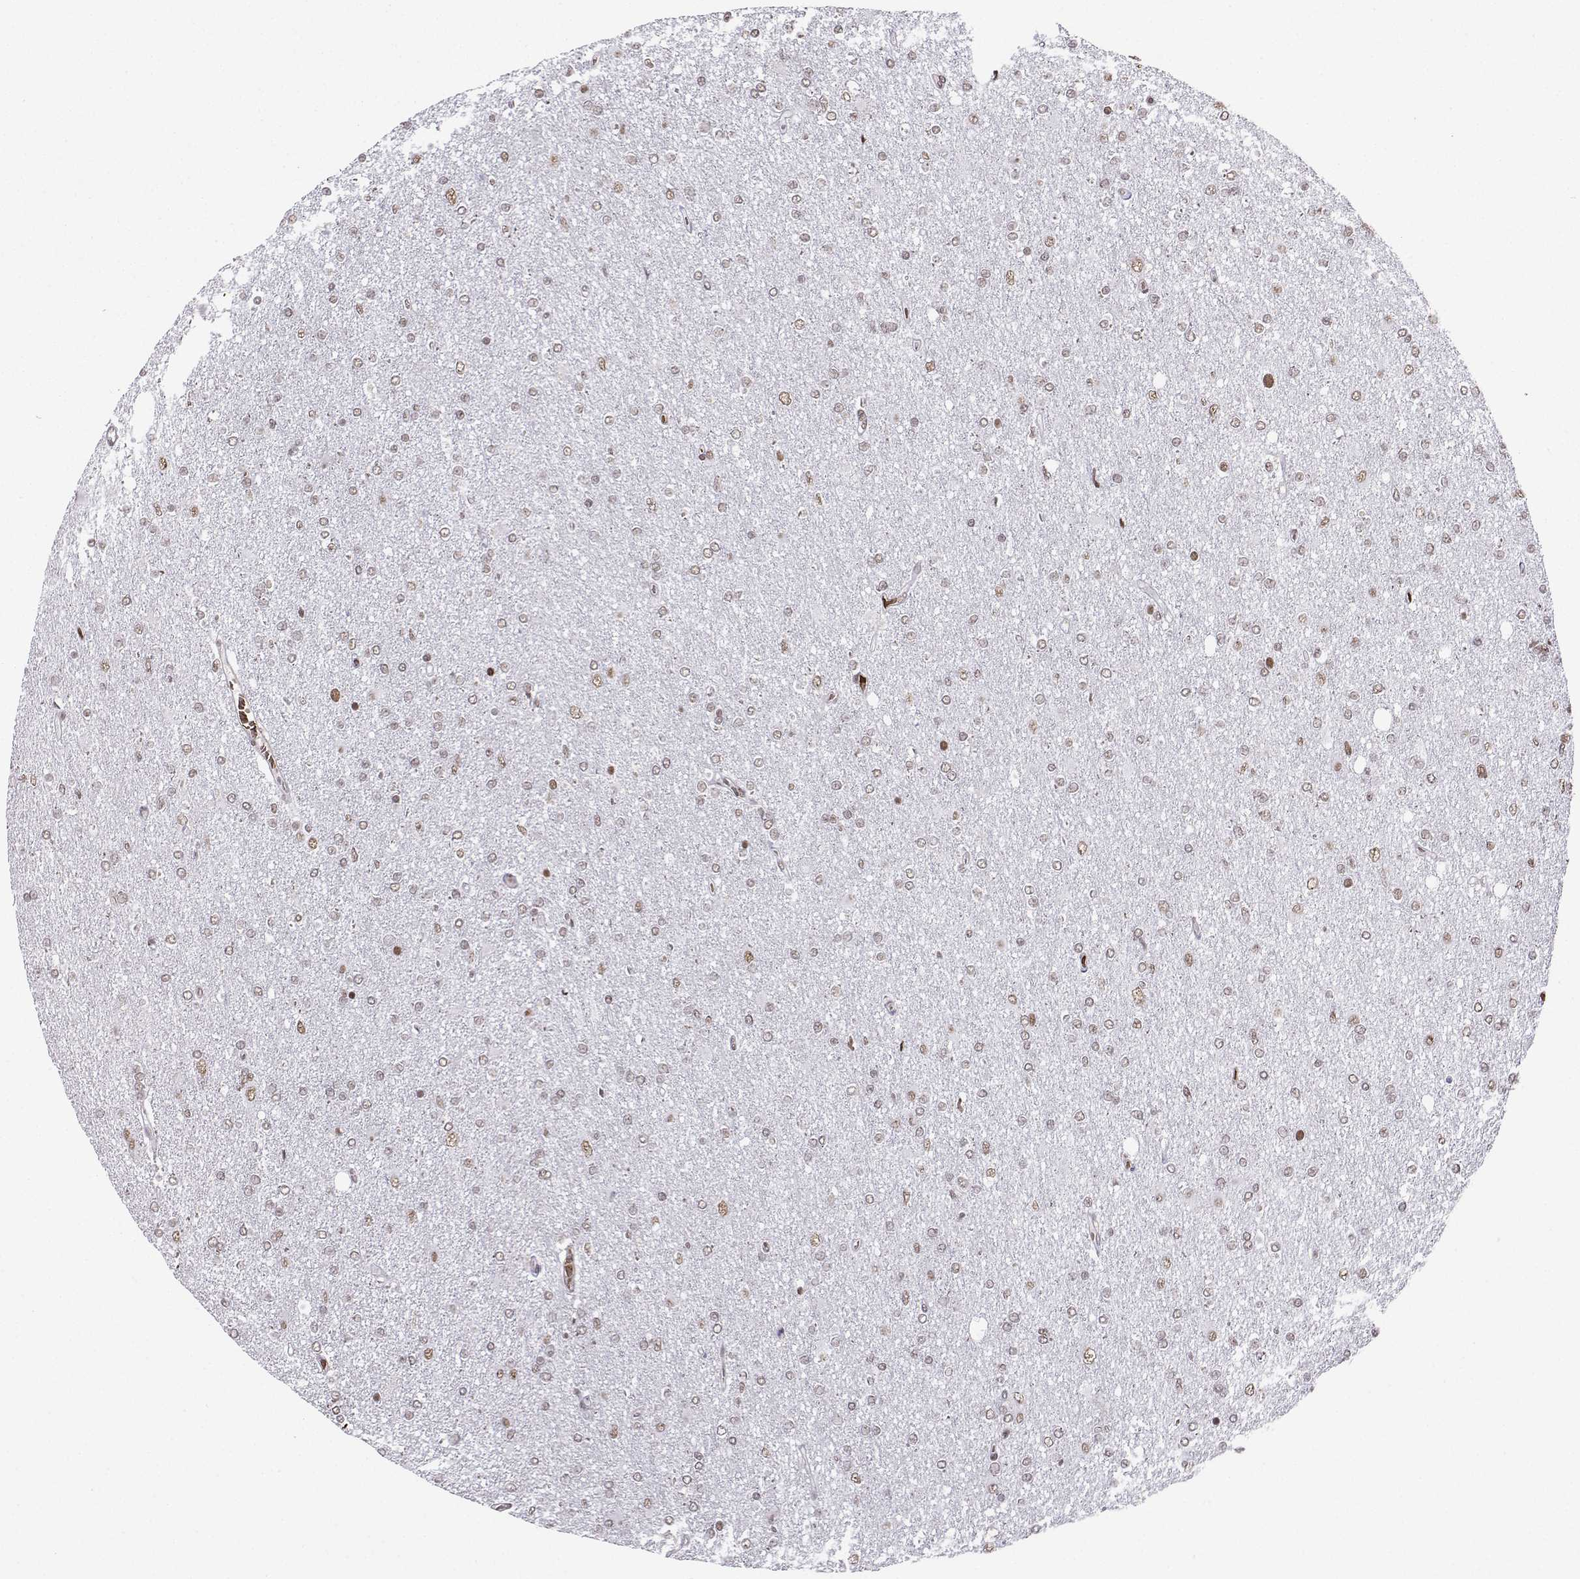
{"staining": {"intensity": "weak", "quantity": "25%-75%", "location": "nuclear"}, "tissue": "glioma", "cell_type": "Tumor cells", "image_type": "cancer", "snomed": [{"axis": "morphology", "description": "Glioma, malignant, High grade"}, {"axis": "topography", "description": "Cerebral cortex"}], "caption": "Immunohistochemistry of human glioma exhibits low levels of weak nuclear staining in about 25%-75% of tumor cells.", "gene": "CCNK", "patient": {"sex": "male", "age": 70}}